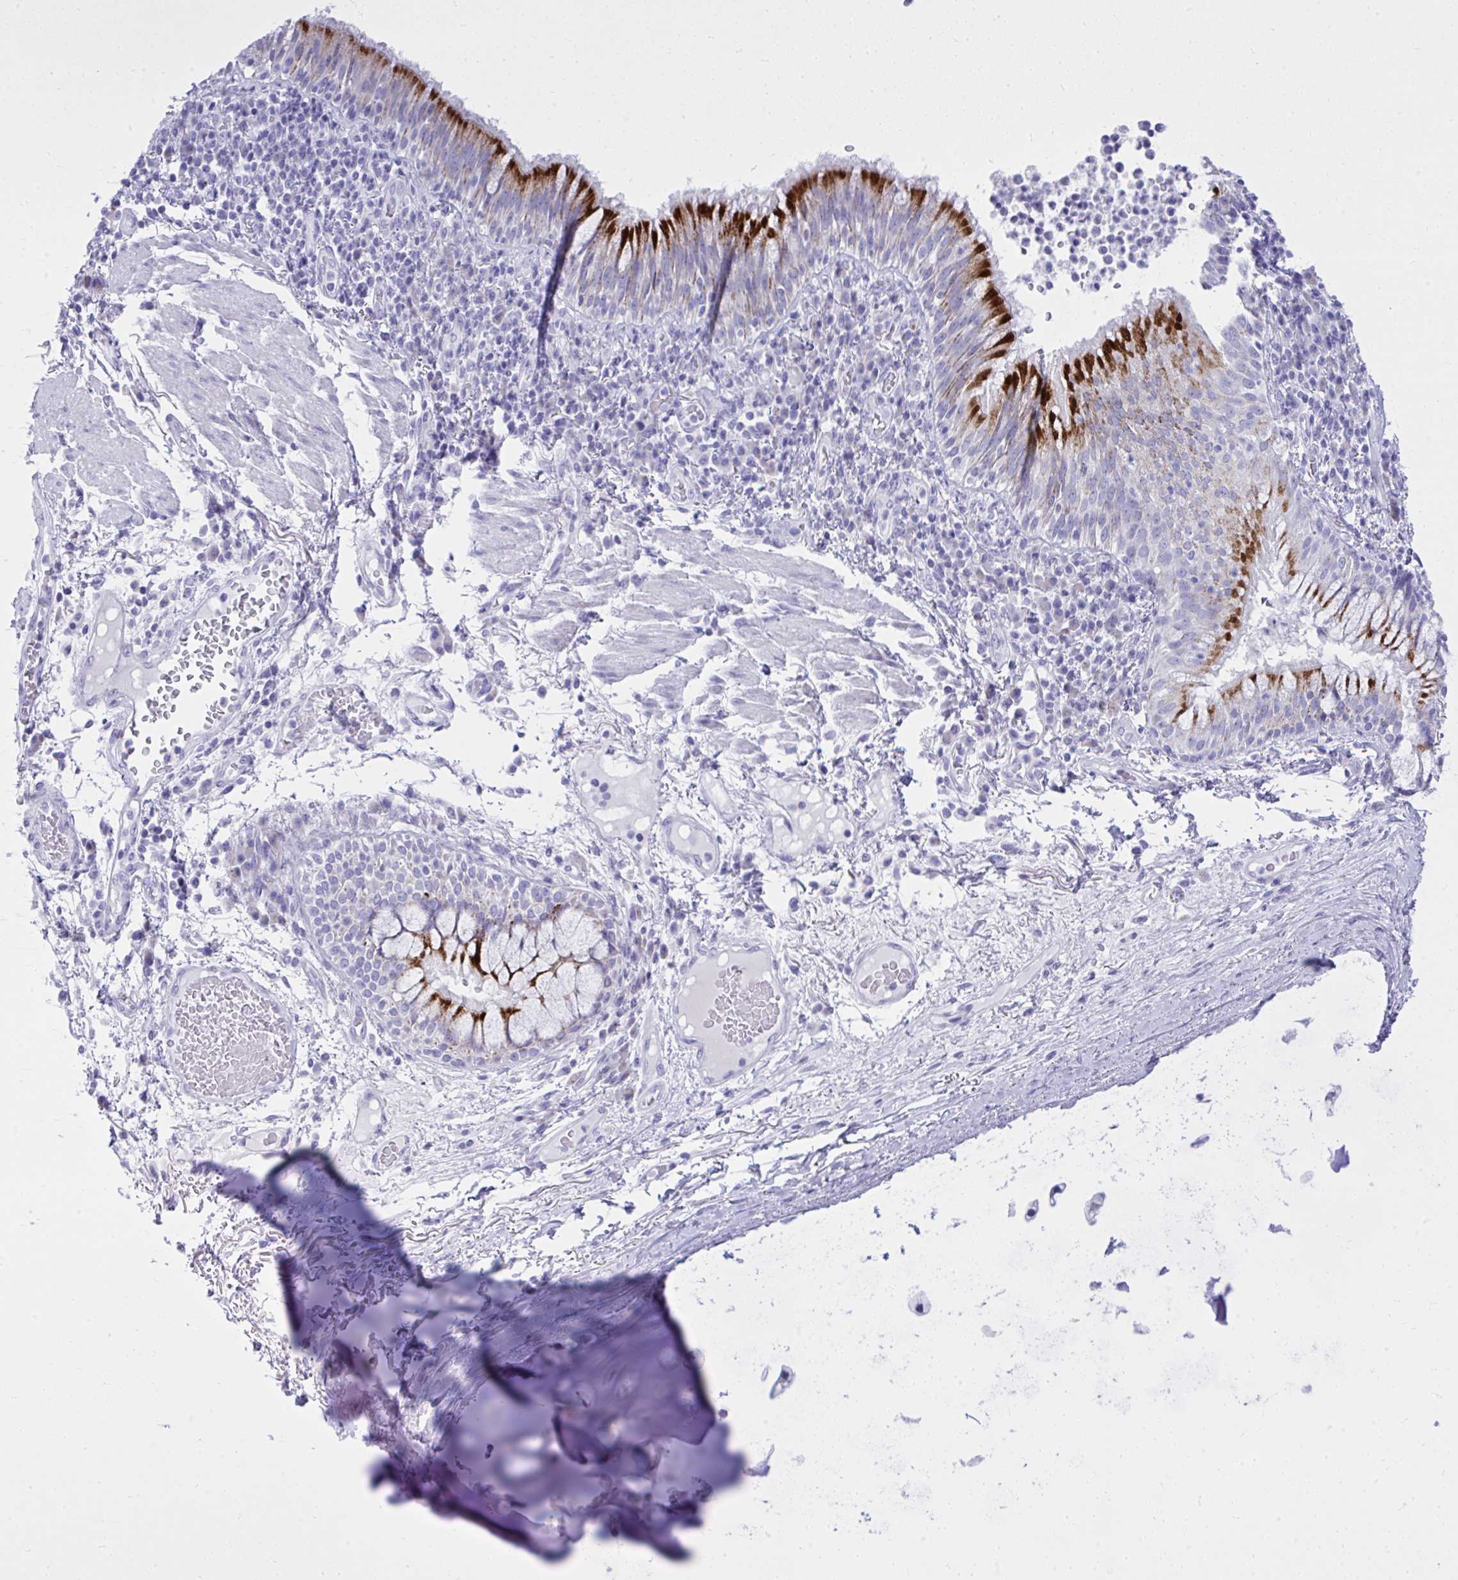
{"staining": {"intensity": "strong", "quantity": "25%-75%", "location": "cytoplasmic/membranous"}, "tissue": "bronchus", "cell_type": "Respiratory epithelial cells", "image_type": "normal", "snomed": [{"axis": "morphology", "description": "Normal tissue, NOS"}, {"axis": "topography", "description": "Cartilage tissue"}, {"axis": "topography", "description": "Bronchus"}], "caption": "Brown immunohistochemical staining in unremarkable human bronchus displays strong cytoplasmic/membranous staining in approximately 25%-75% of respiratory epithelial cells. (brown staining indicates protein expression, while blue staining denotes nuclei).", "gene": "BCL6B", "patient": {"sex": "male", "age": 56}}